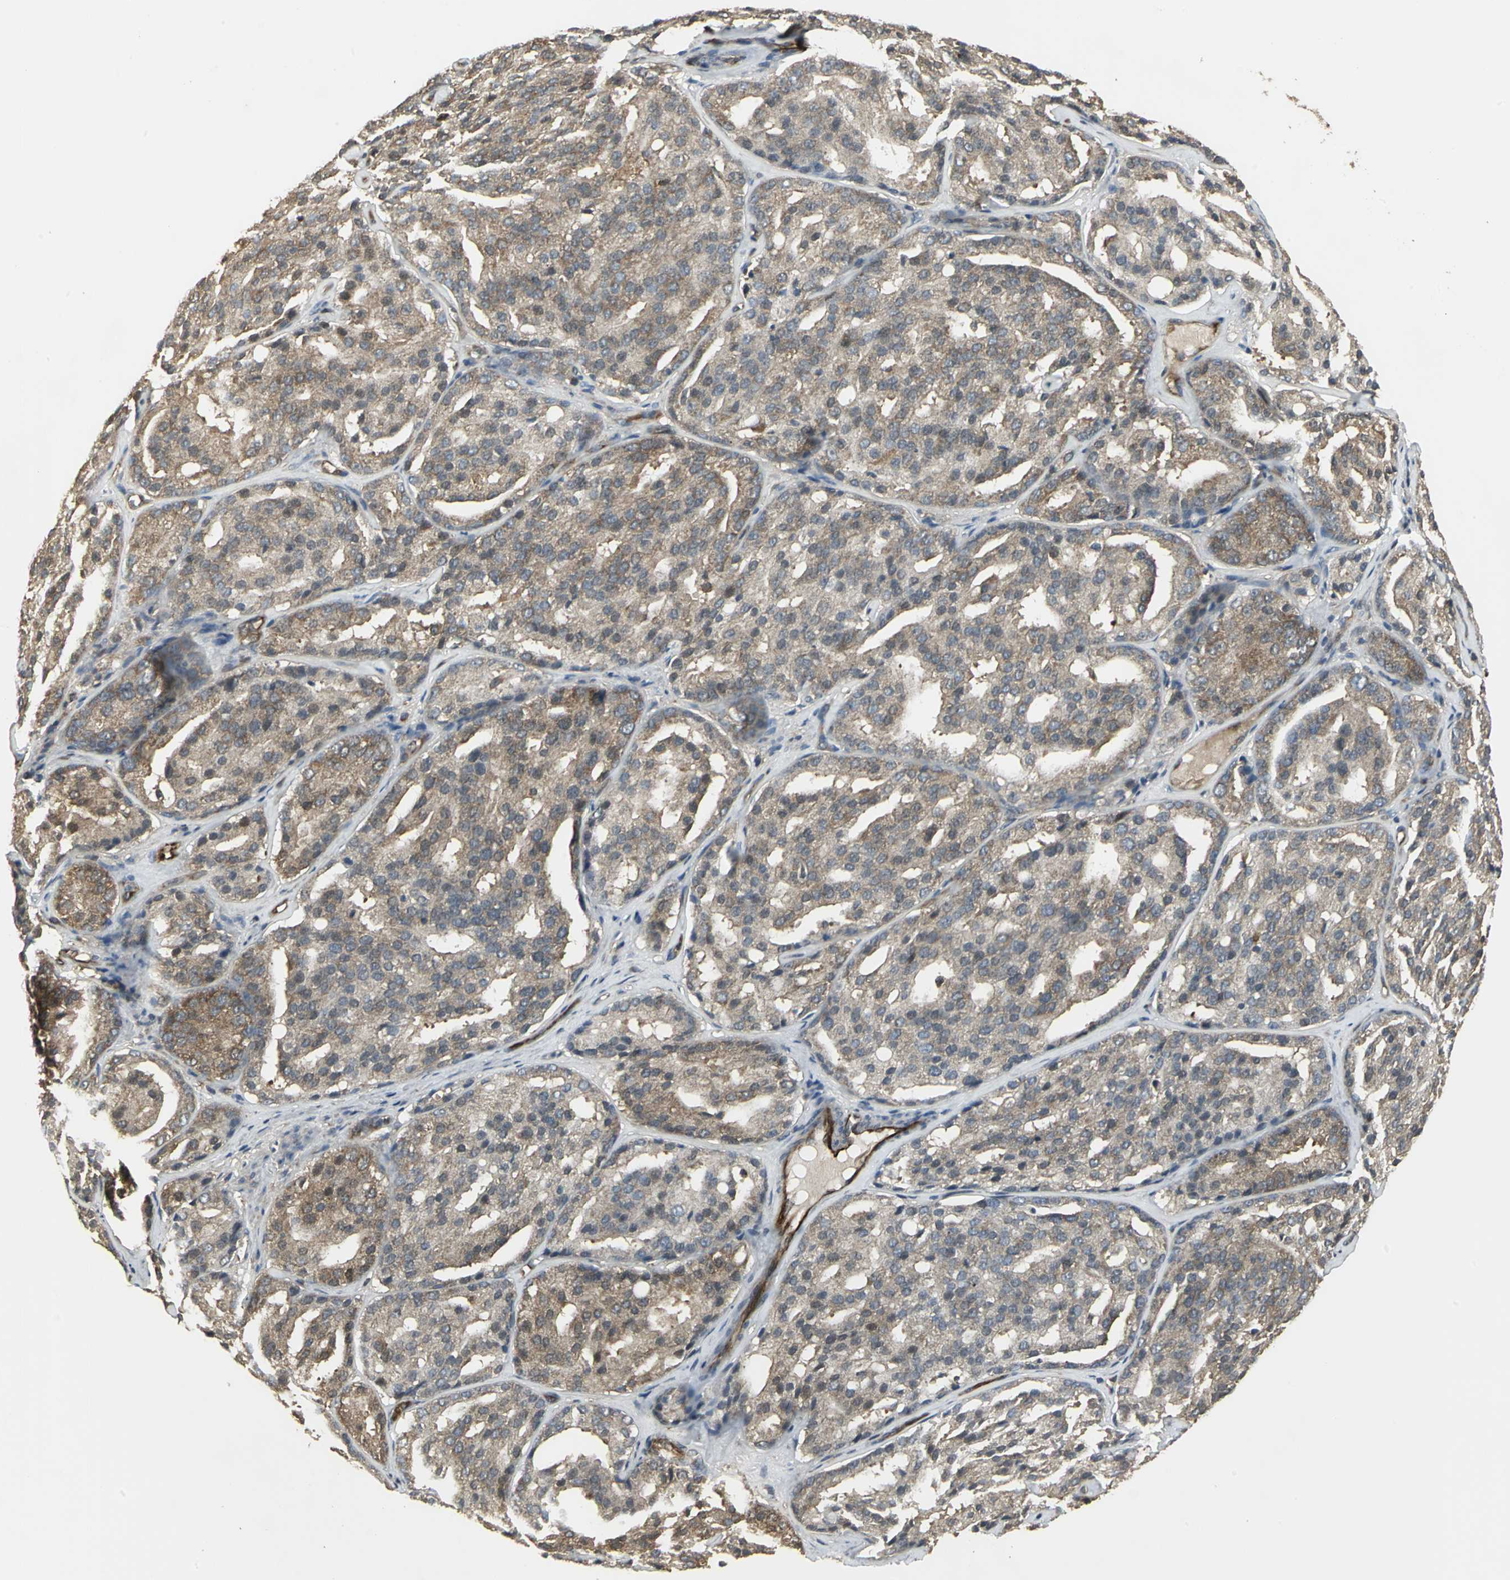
{"staining": {"intensity": "moderate", "quantity": ">75%", "location": "cytoplasmic/membranous"}, "tissue": "prostate cancer", "cell_type": "Tumor cells", "image_type": "cancer", "snomed": [{"axis": "morphology", "description": "Adenocarcinoma, High grade"}, {"axis": "topography", "description": "Prostate"}], "caption": "A brown stain shows moderate cytoplasmic/membranous positivity of a protein in human prostate cancer (high-grade adenocarcinoma) tumor cells. Nuclei are stained in blue.", "gene": "PRXL2B", "patient": {"sex": "male", "age": 64}}